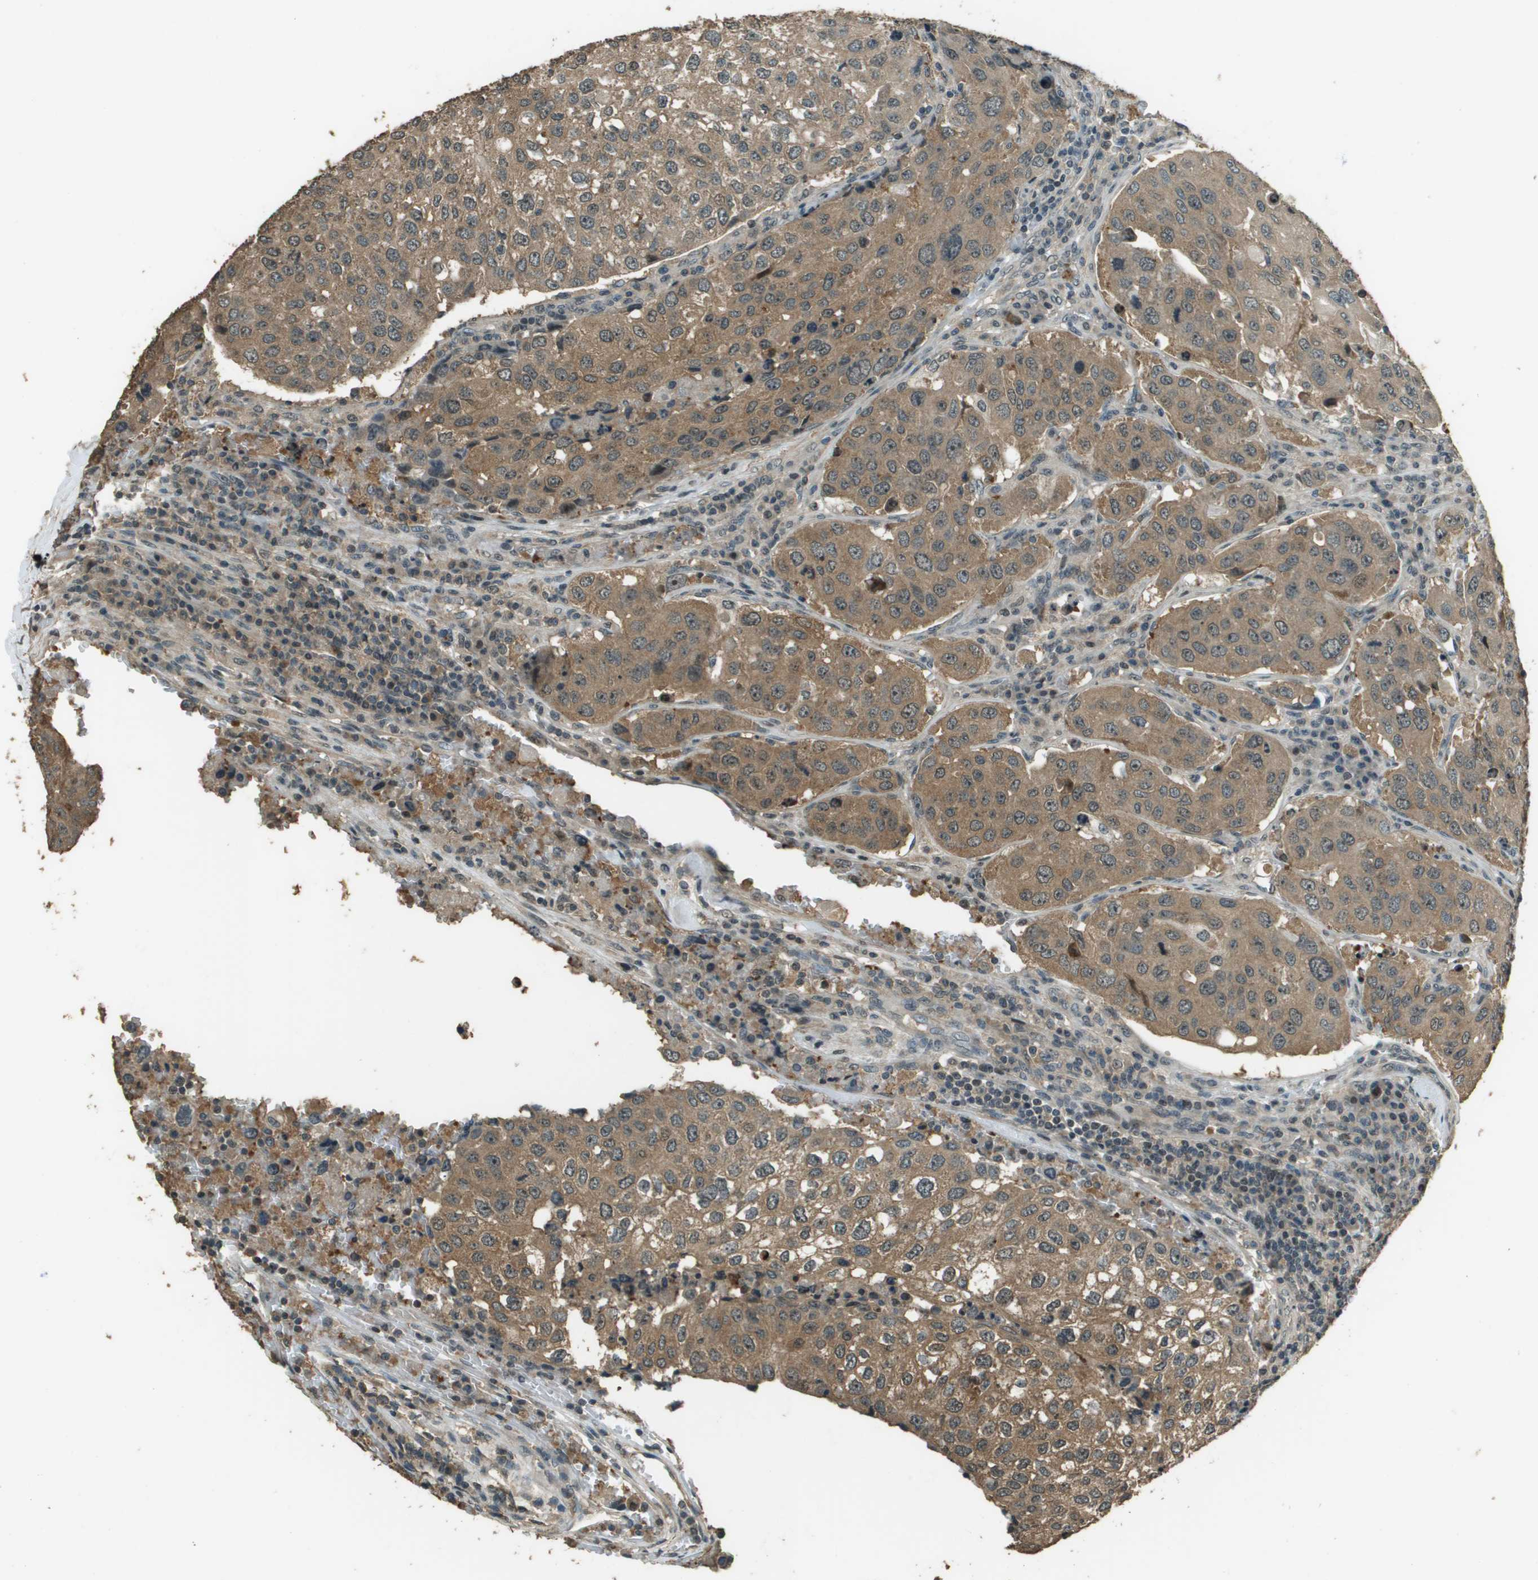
{"staining": {"intensity": "moderate", "quantity": ">75%", "location": "cytoplasmic/membranous"}, "tissue": "urothelial cancer", "cell_type": "Tumor cells", "image_type": "cancer", "snomed": [{"axis": "morphology", "description": "Urothelial carcinoma, High grade"}, {"axis": "topography", "description": "Lymph node"}, {"axis": "topography", "description": "Urinary bladder"}], "caption": "Moderate cytoplasmic/membranous staining is present in approximately >75% of tumor cells in urothelial cancer. (DAB IHC, brown staining for protein, blue staining for nuclei).", "gene": "SDC3", "patient": {"sex": "male", "age": 51}}